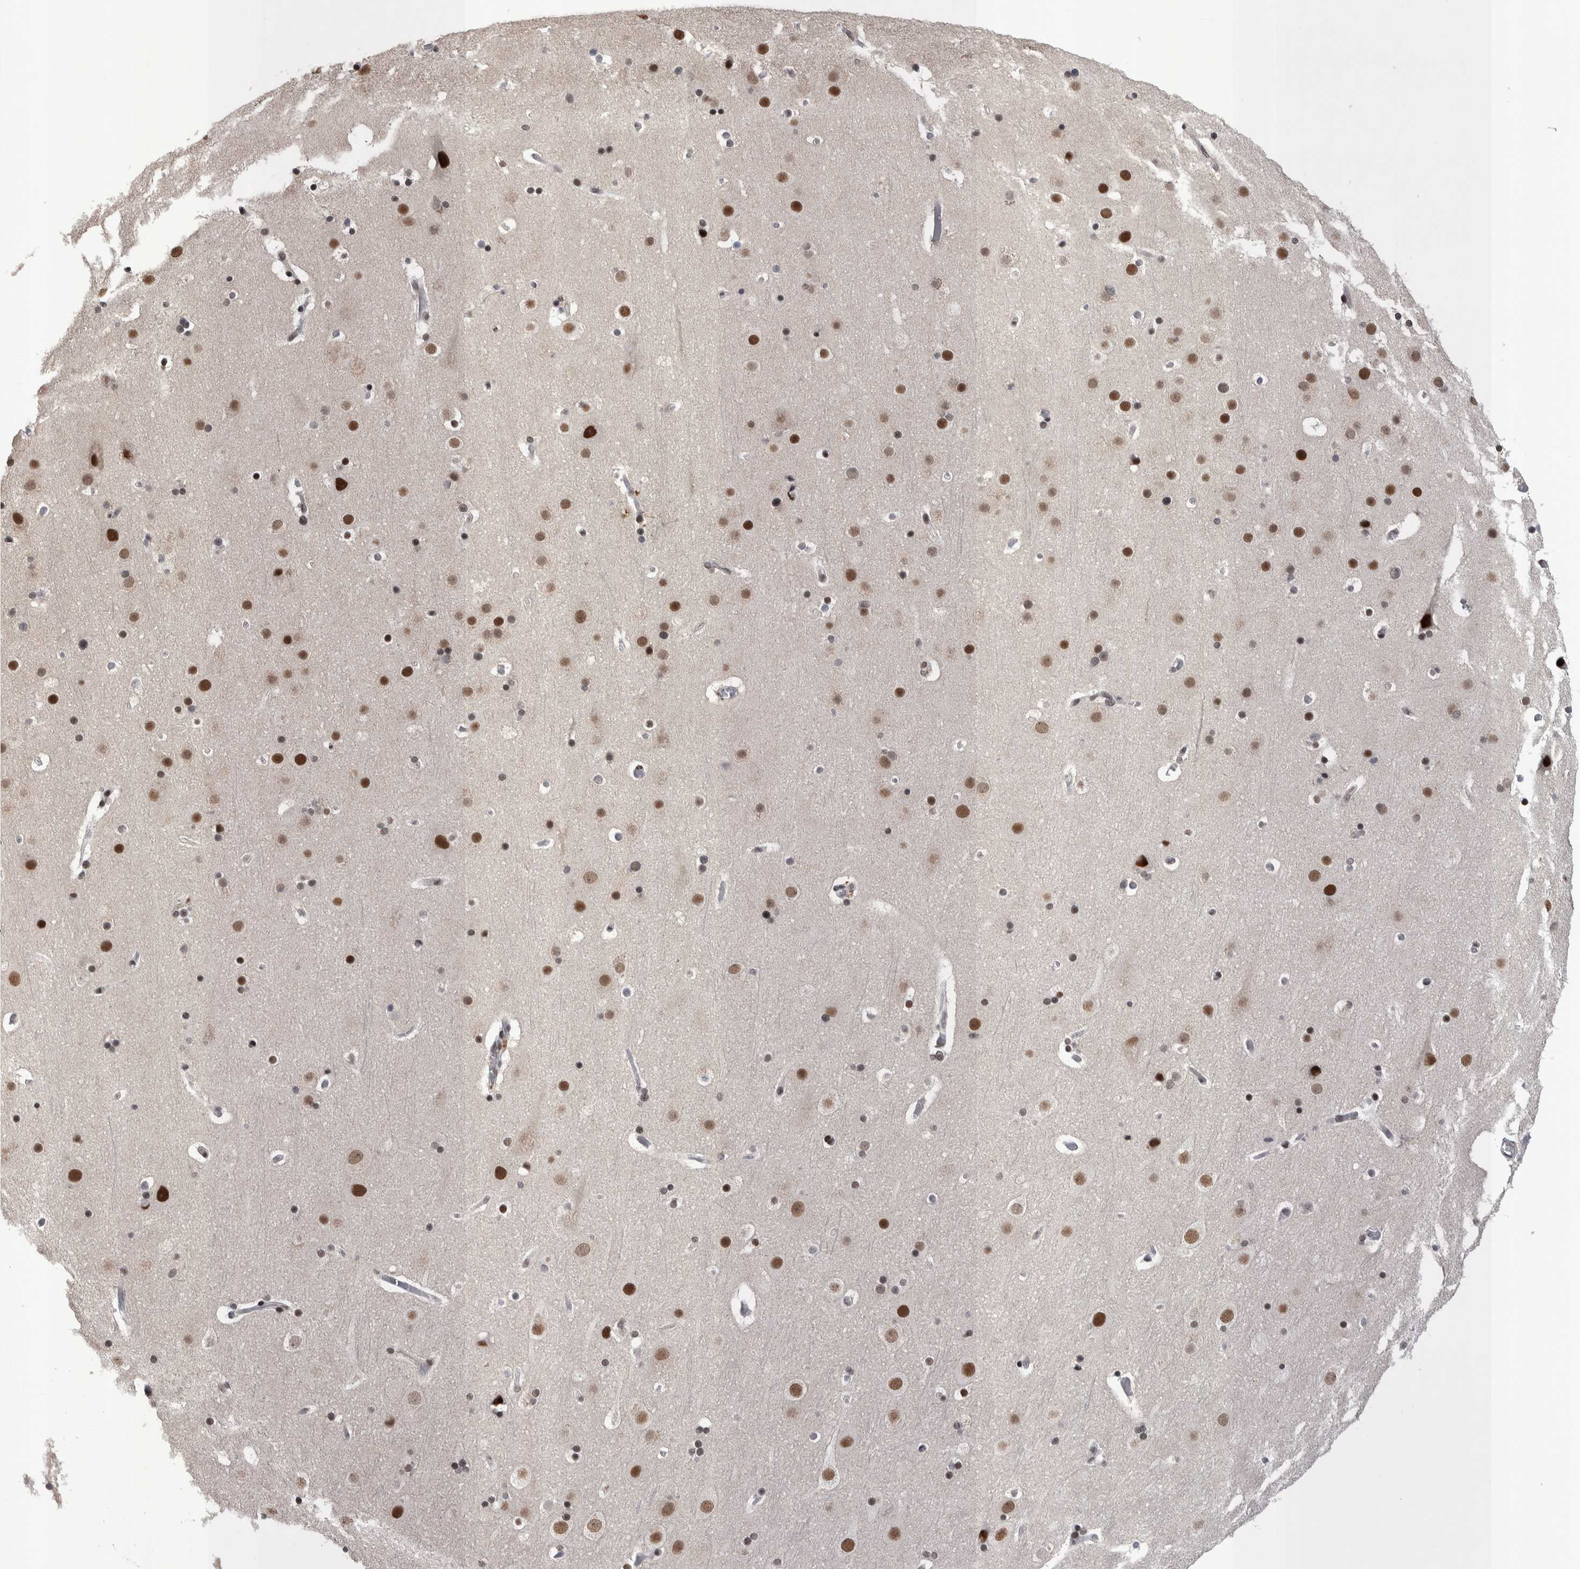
{"staining": {"intensity": "moderate", "quantity": ">75%", "location": "nuclear"}, "tissue": "cerebral cortex", "cell_type": "Endothelial cells", "image_type": "normal", "snomed": [{"axis": "morphology", "description": "Normal tissue, NOS"}, {"axis": "topography", "description": "Cerebral cortex"}], "caption": "Immunohistochemistry (DAB (3,3'-diaminobenzidine)) staining of normal cerebral cortex reveals moderate nuclear protein expression in about >75% of endothelial cells.", "gene": "DMTF1", "patient": {"sex": "male", "age": 57}}